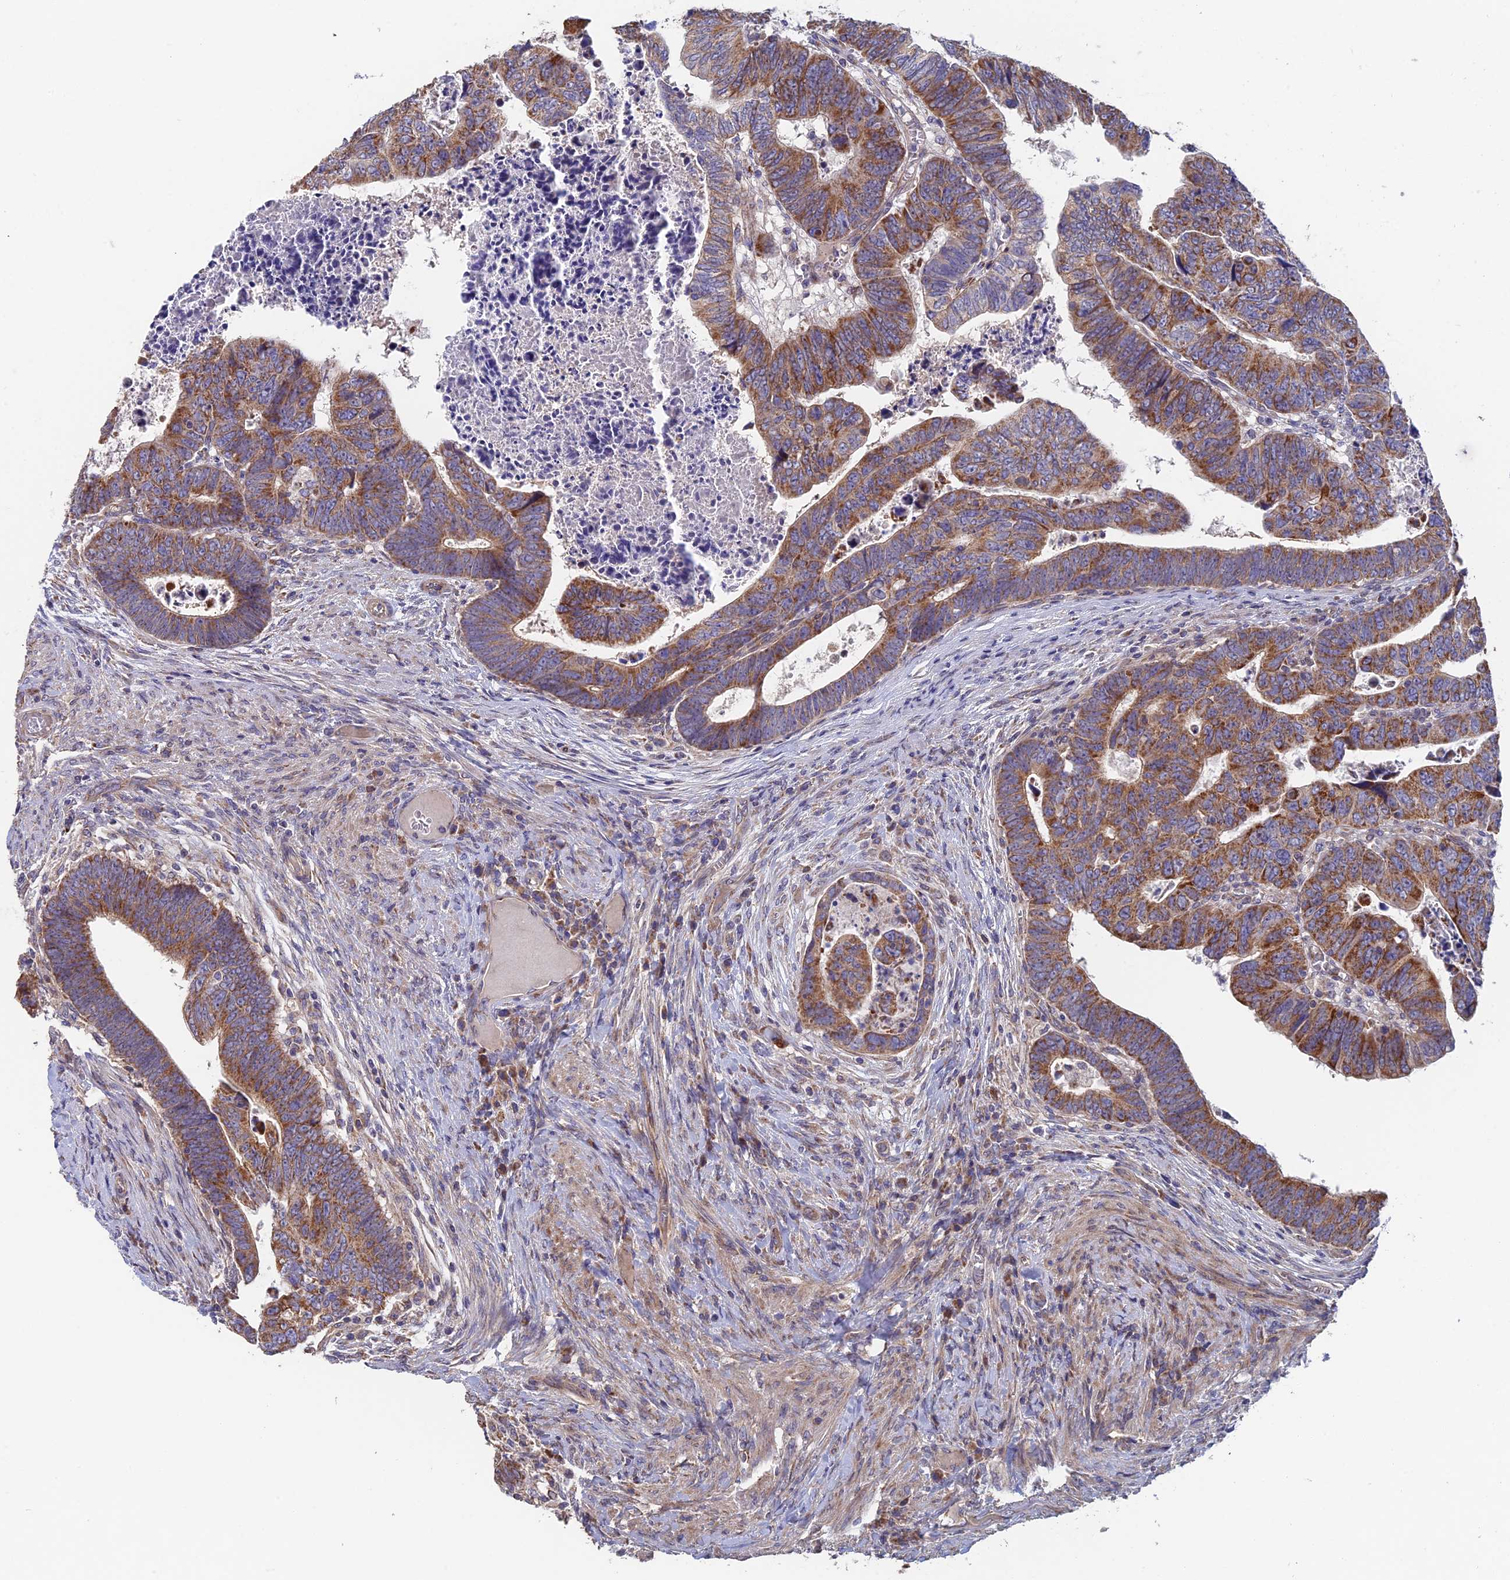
{"staining": {"intensity": "strong", "quantity": ">75%", "location": "cytoplasmic/membranous"}, "tissue": "colorectal cancer", "cell_type": "Tumor cells", "image_type": "cancer", "snomed": [{"axis": "morphology", "description": "Normal tissue, NOS"}, {"axis": "morphology", "description": "Adenocarcinoma, NOS"}, {"axis": "topography", "description": "Rectum"}], "caption": "Colorectal adenocarcinoma stained with DAB IHC demonstrates high levels of strong cytoplasmic/membranous positivity in about >75% of tumor cells.", "gene": "ECSIT", "patient": {"sex": "female", "age": 65}}